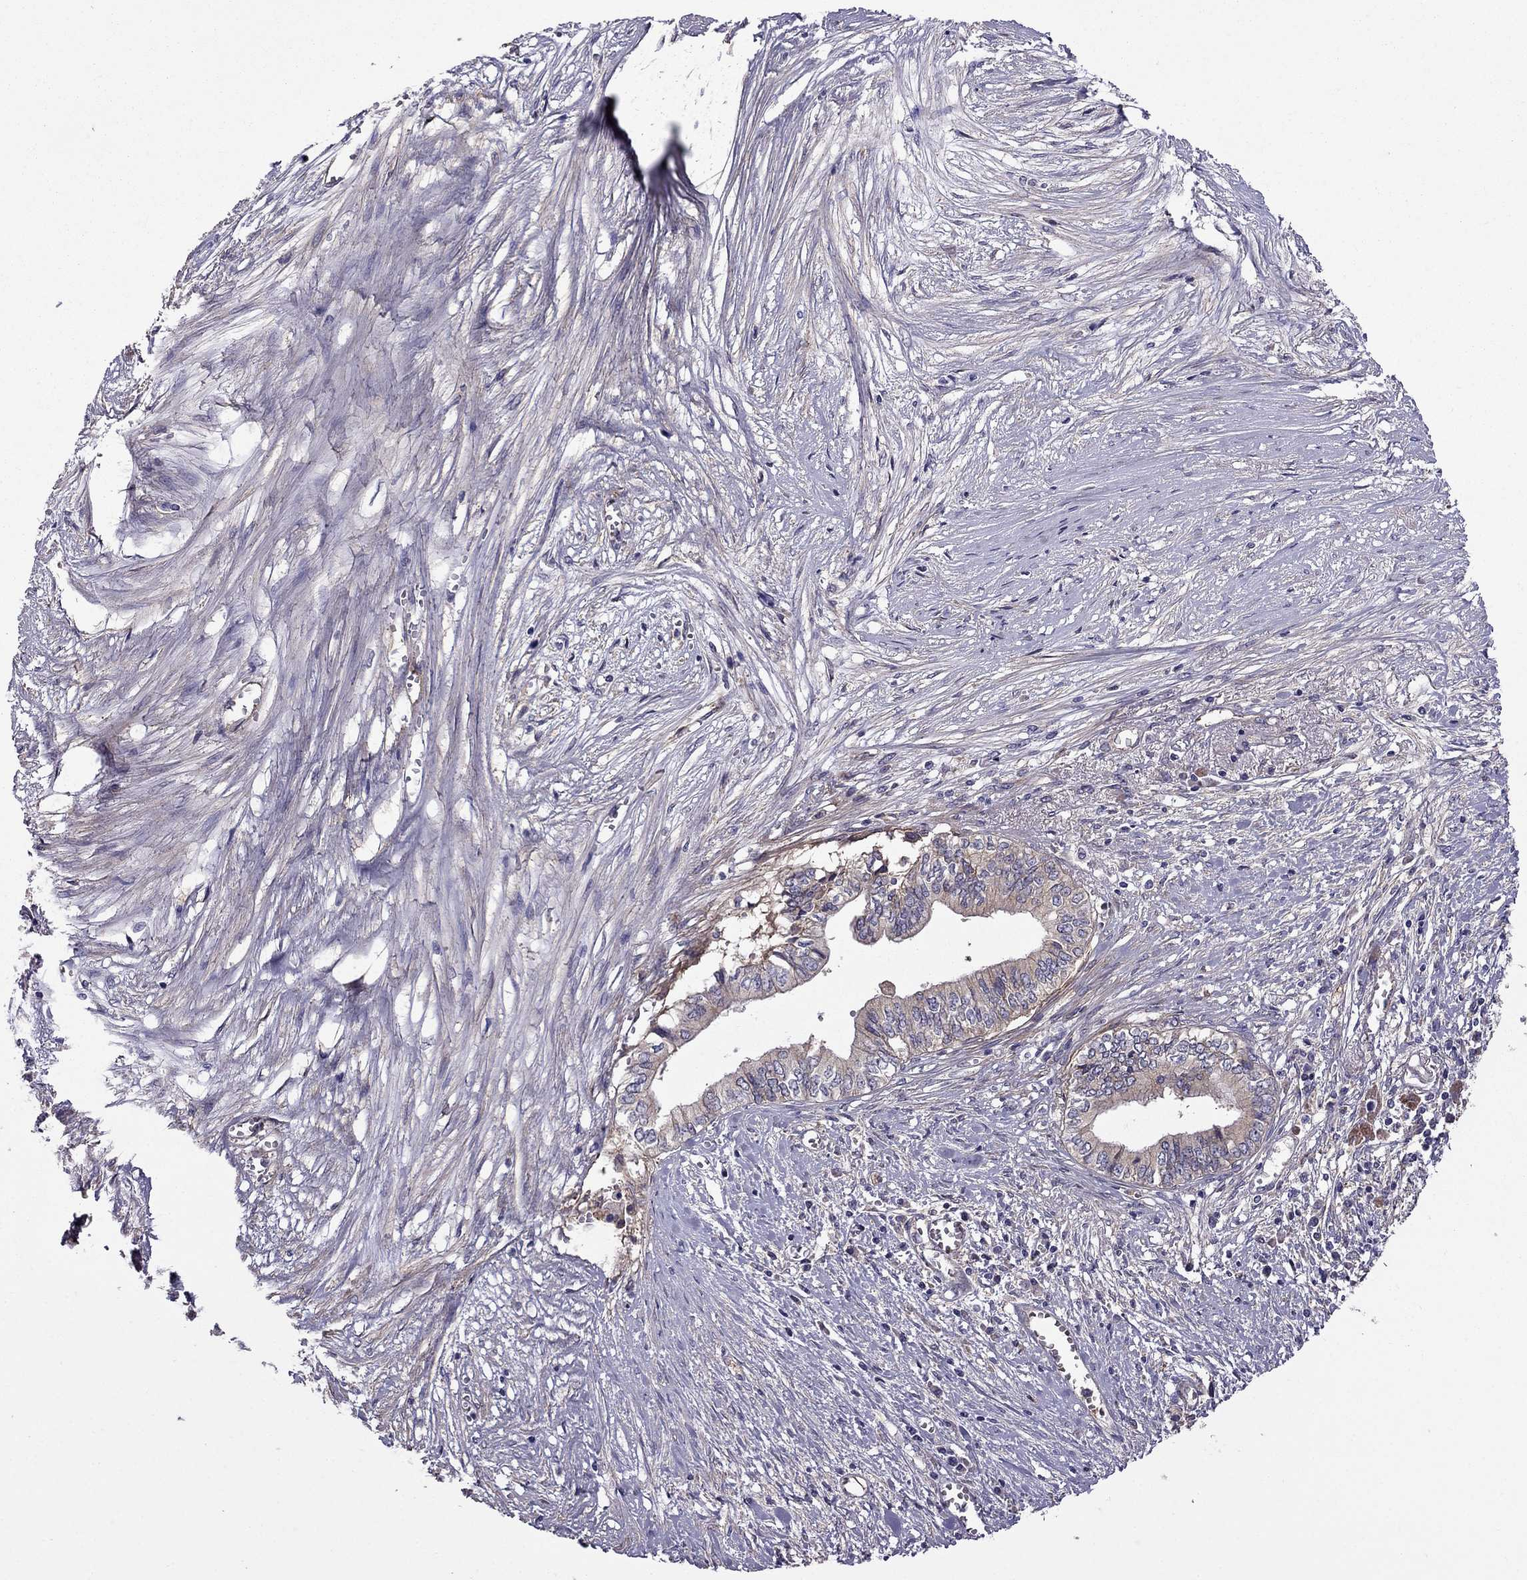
{"staining": {"intensity": "weak", "quantity": "<25%", "location": "cytoplasmic/membranous"}, "tissue": "pancreatic cancer", "cell_type": "Tumor cells", "image_type": "cancer", "snomed": [{"axis": "morphology", "description": "Adenocarcinoma, NOS"}, {"axis": "topography", "description": "Pancreas"}], "caption": "Tumor cells are negative for brown protein staining in adenocarcinoma (pancreatic).", "gene": "ITGB1", "patient": {"sex": "female", "age": 61}}